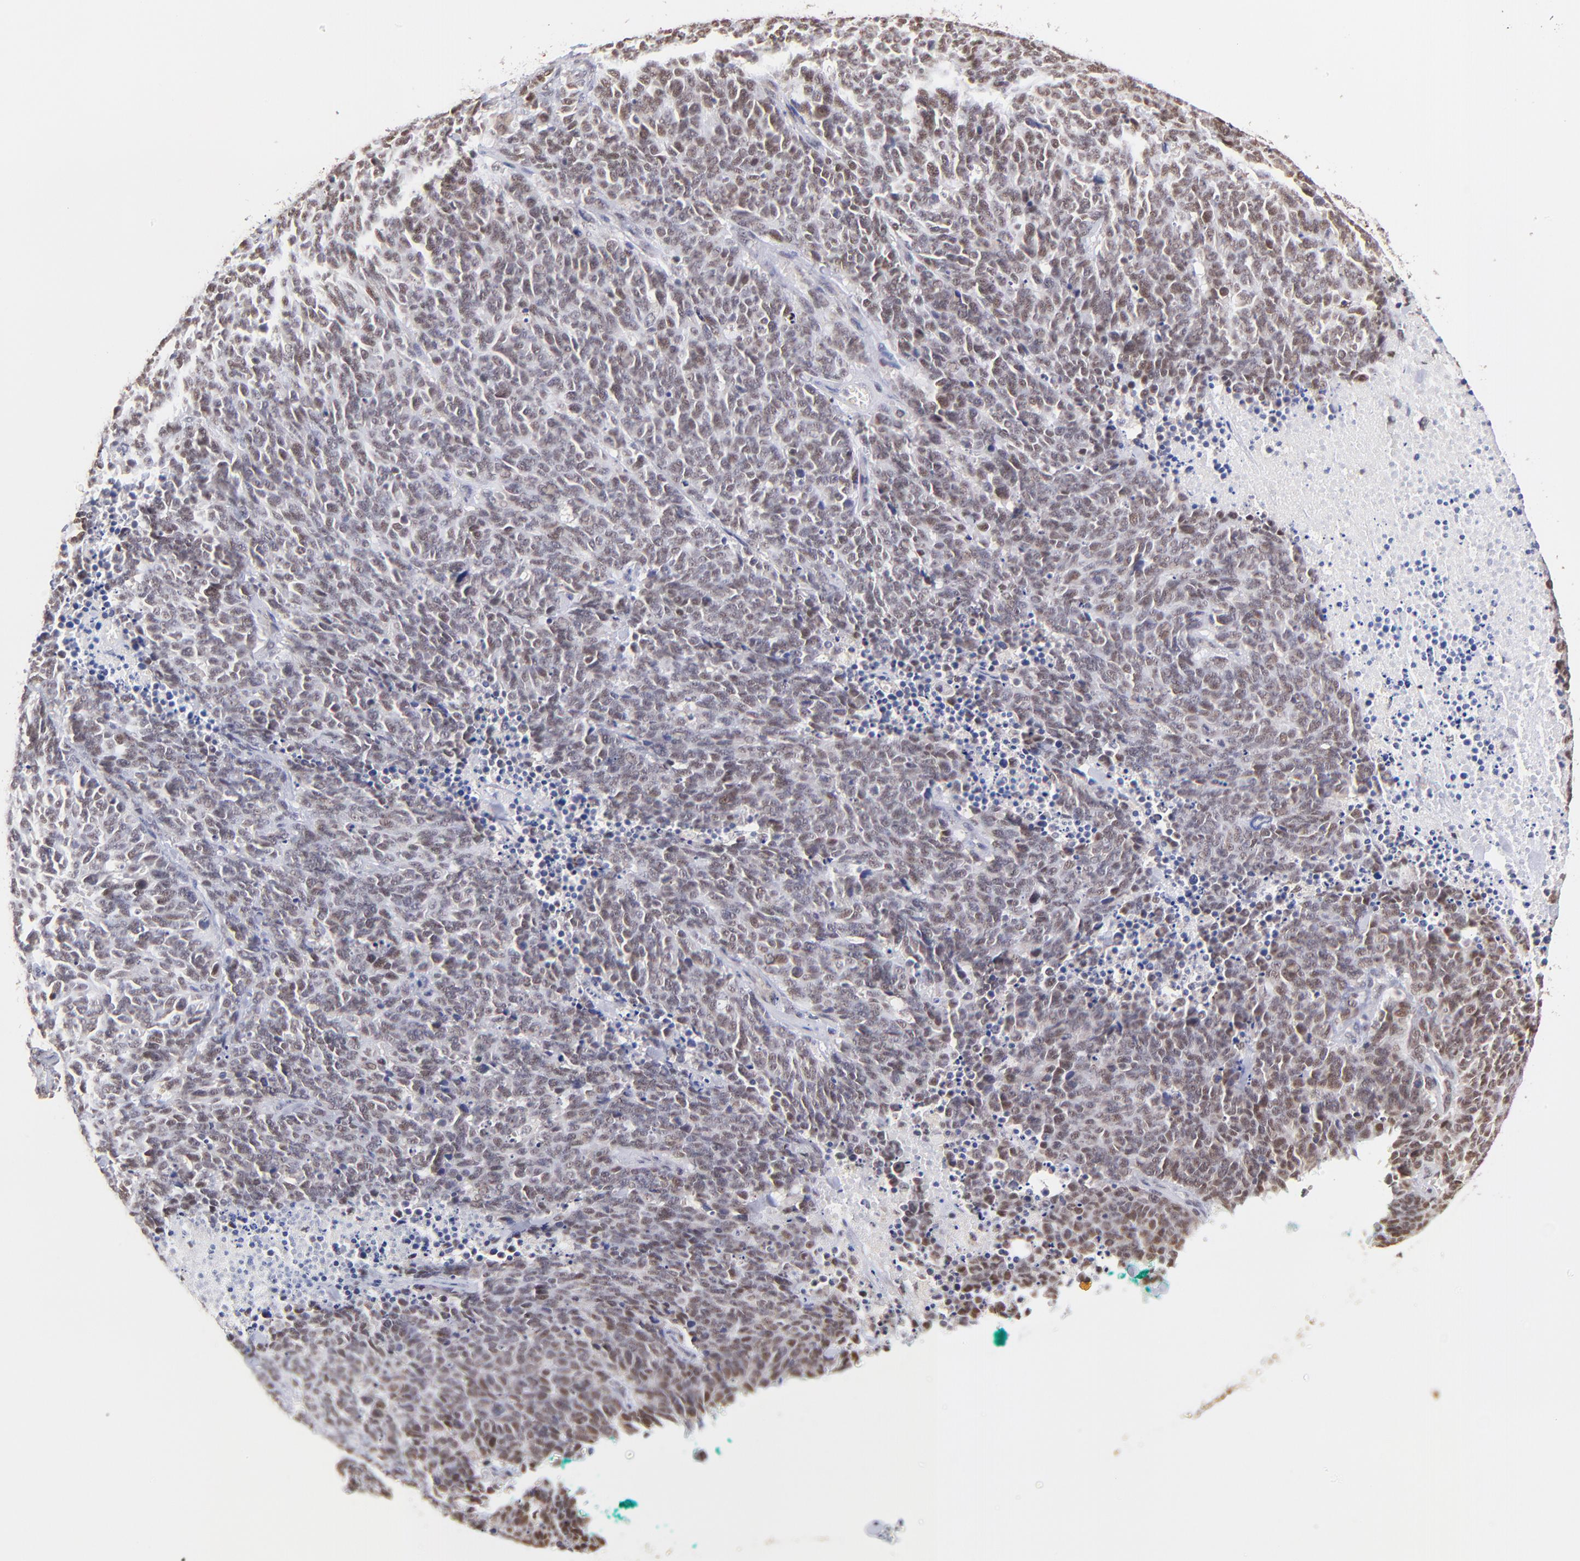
{"staining": {"intensity": "weak", "quantity": ">75%", "location": "nuclear"}, "tissue": "lung cancer", "cell_type": "Tumor cells", "image_type": "cancer", "snomed": [{"axis": "morphology", "description": "Neoplasm, malignant, NOS"}, {"axis": "topography", "description": "Lung"}], "caption": "Brown immunohistochemical staining in human lung malignant neoplasm displays weak nuclear expression in approximately >75% of tumor cells. (Brightfield microscopy of DAB IHC at high magnification).", "gene": "ZNF670", "patient": {"sex": "female", "age": 58}}